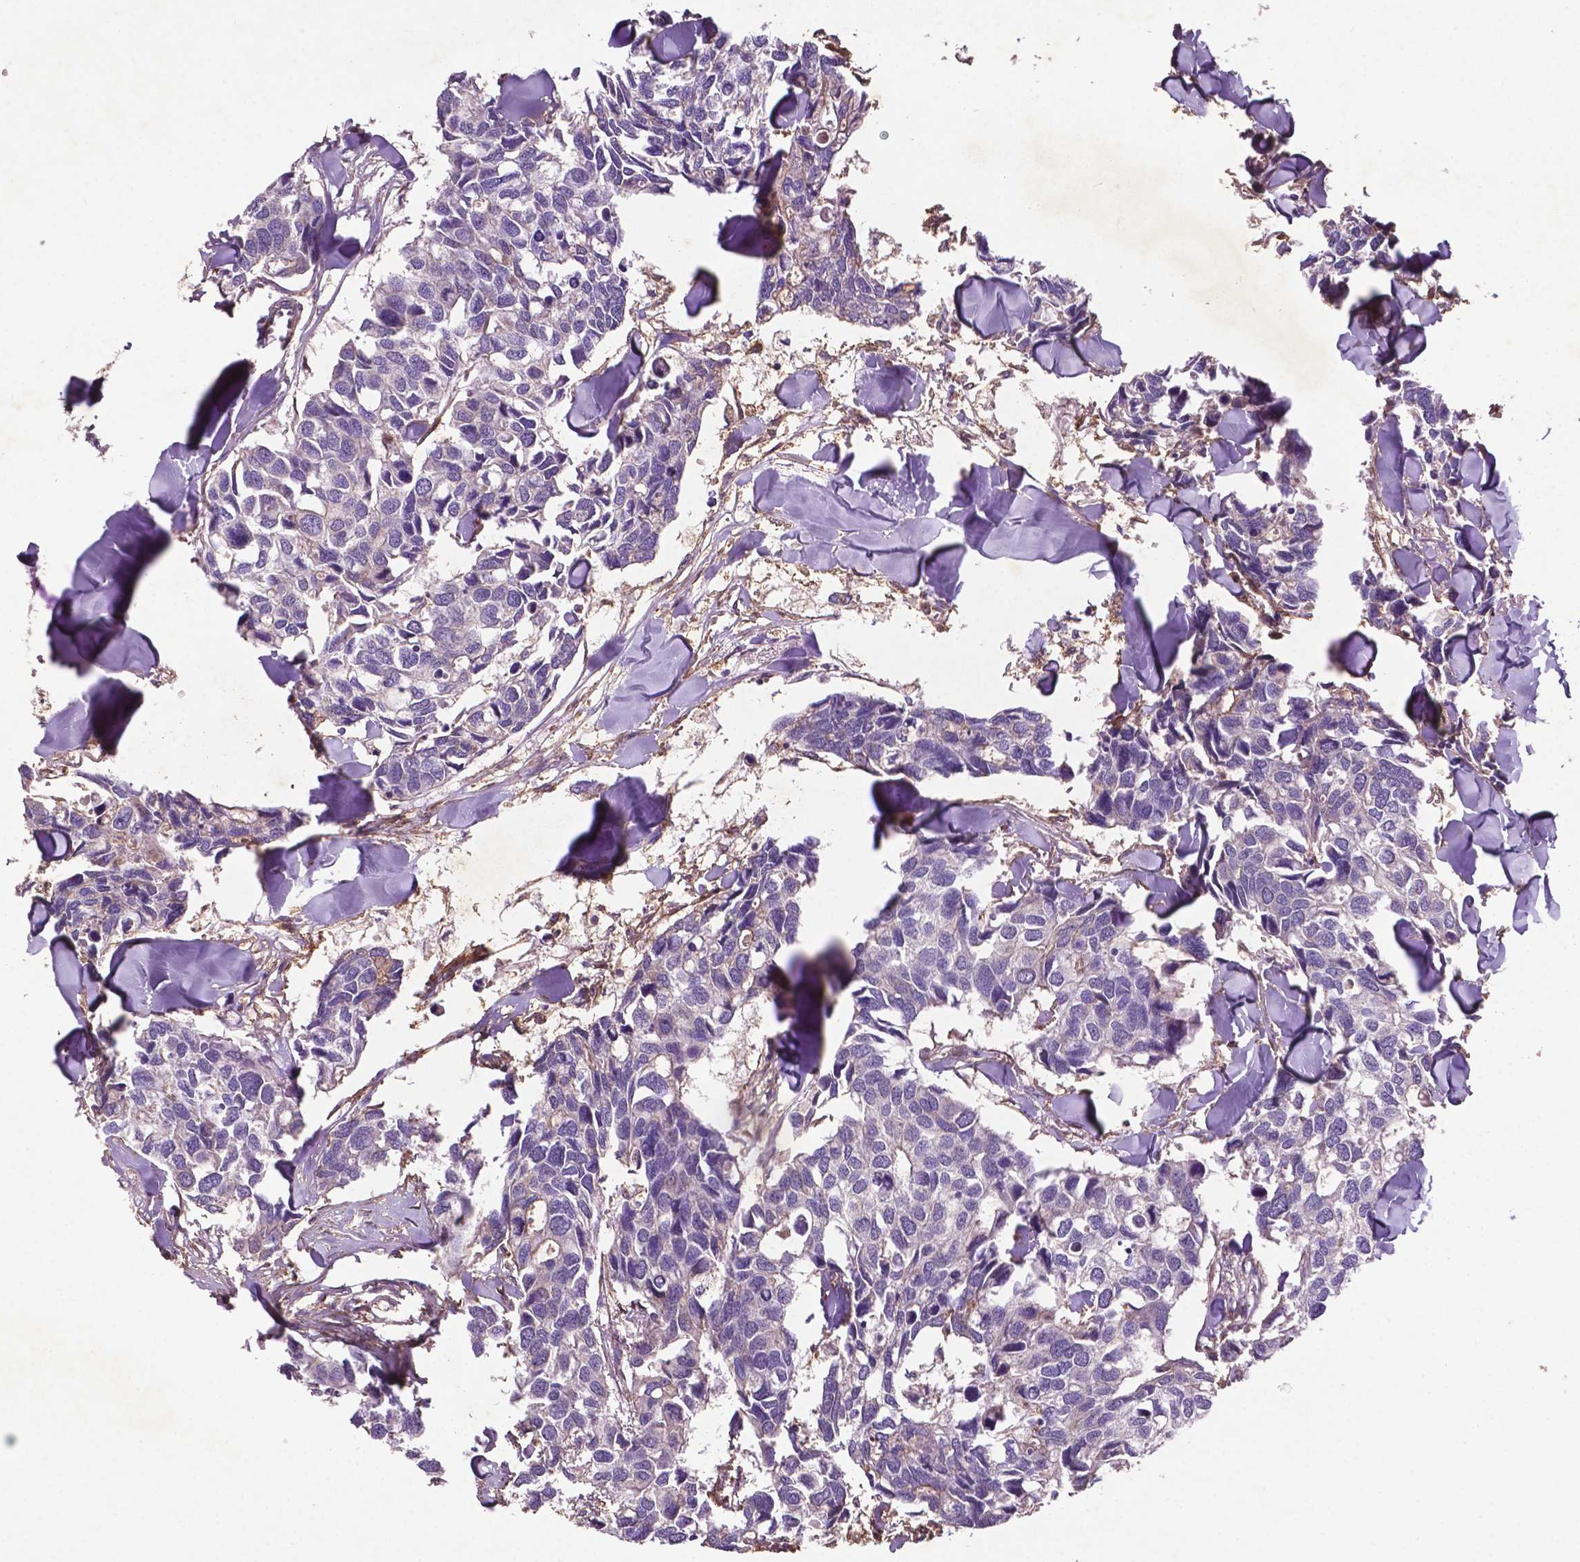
{"staining": {"intensity": "negative", "quantity": "none", "location": "none"}, "tissue": "breast cancer", "cell_type": "Tumor cells", "image_type": "cancer", "snomed": [{"axis": "morphology", "description": "Duct carcinoma"}, {"axis": "topography", "description": "Breast"}], "caption": "This photomicrograph is of breast infiltrating ductal carcinoma stained with IHC to label a protein in brown with the nuclei are counter-stained blue. There is no staining in tumor cells. (Stains: DAB immunohistochemistry with hematoxylin counter stain, Microscopy: brightfield microscopy at high magnification).", "gene": "RRAS", "patient": {"sex": "female", "age": 83}}